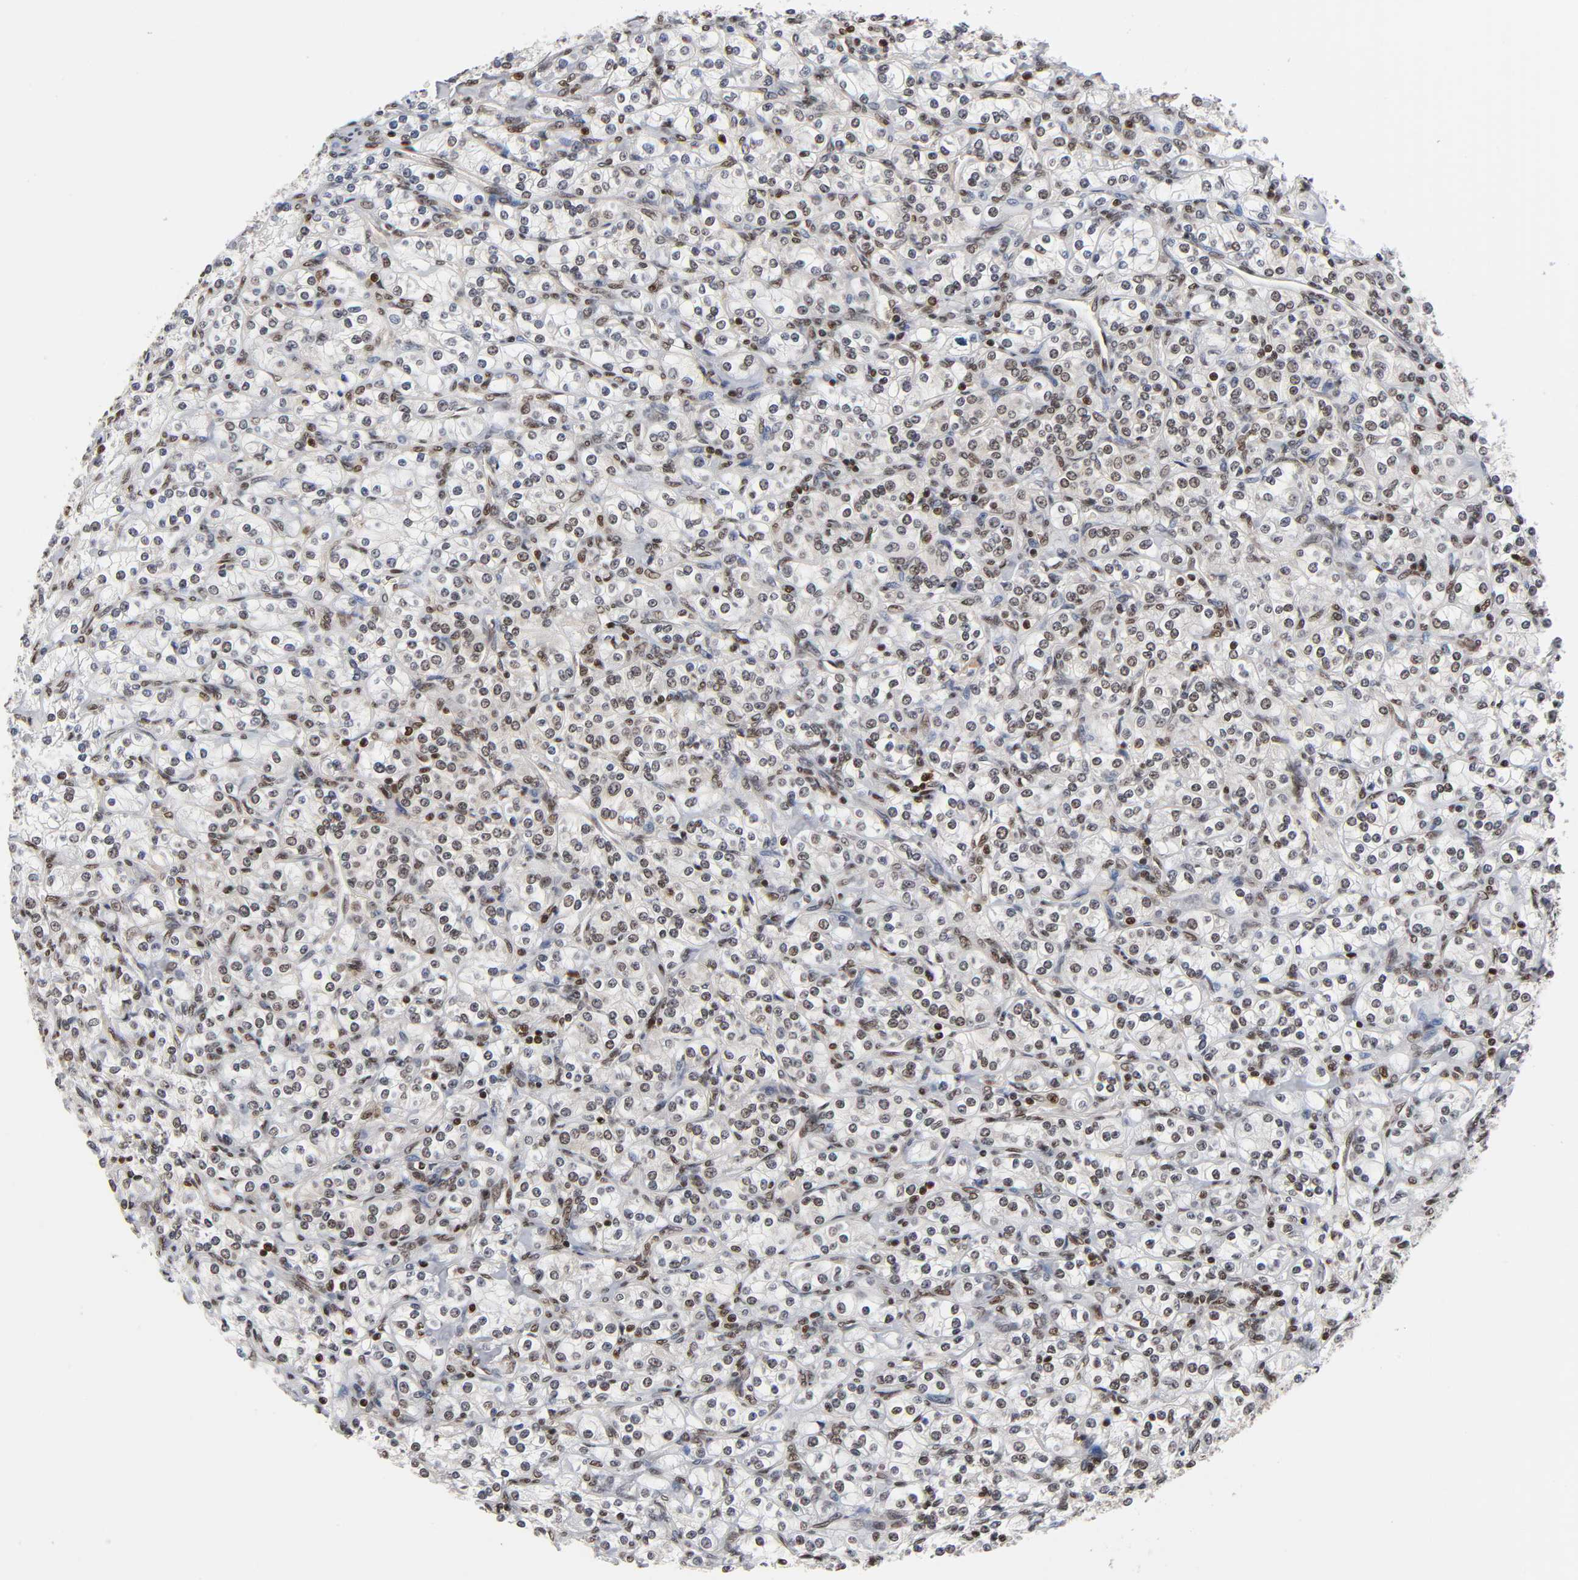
{"staining": {"intensity": "moderate", "quantity": ">75%", "location": "nuclear"}, "tissue": "renal cancer", "cell_type": "Tumor cells", "image_type": "cancer", "snomed": [{"axis": "morphology", "description": "Adenocarcinoma, NOS"}, {"axis": "topography", "description": "Kidney"}], "caption": "Moderate nuclear protein positivity is identified in about >75% of tumor cells in adenocarcinoma (renal). (Brightfield microscopy of DAB IHC at high magnification).", "gene": "ILKAP", "patient": {"sex": "male", "age": 77}}